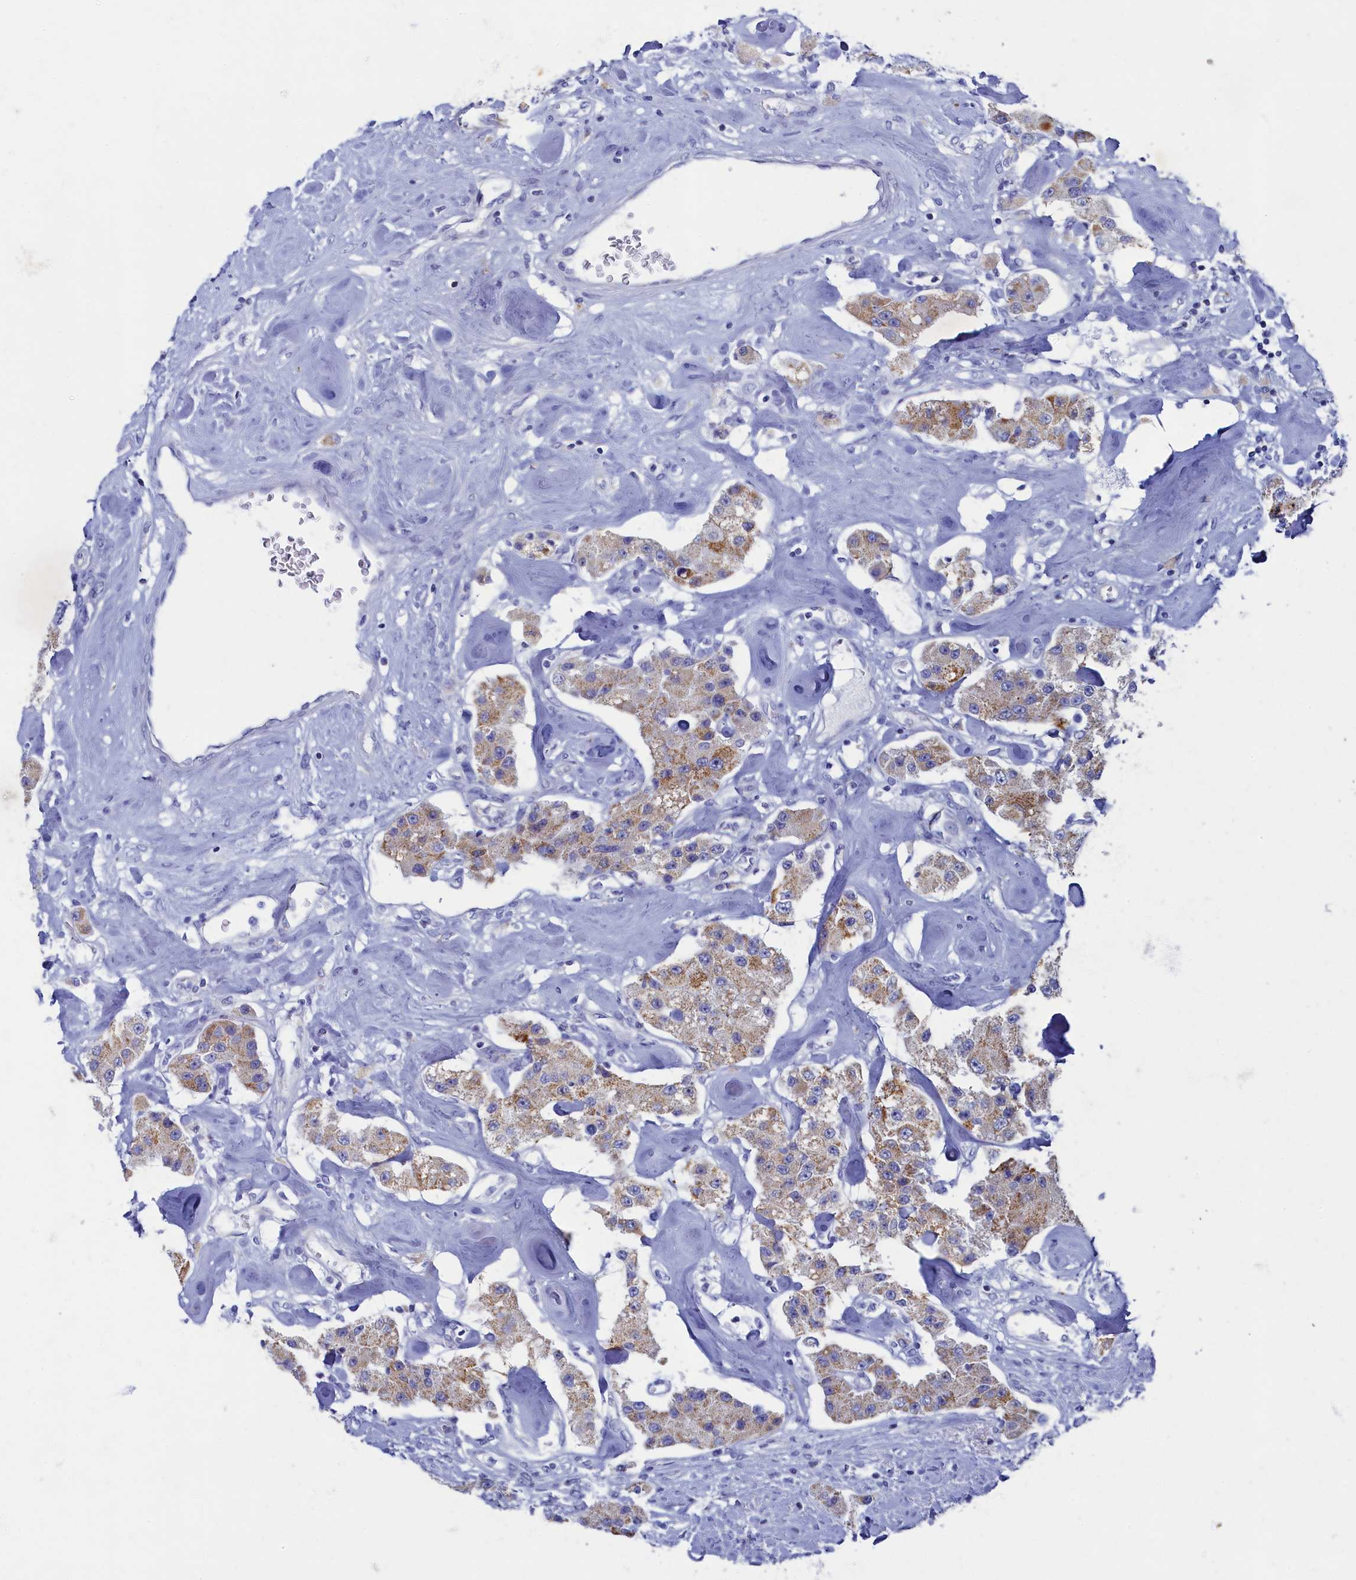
{"staining": {"intensity": "moderate", "quantity": "25%-75%", "location": "cytoplasmic/membranous"}, "tissue": "carcinoid", "cell_type": "Tumor cells", "image_type": "cancer", "snomed": [{"axis": "morphology", "description": "Carcinoid, malignant, NOS"}, {"axis": "topography", "description": "Pancreas"}], "caption": "An immunohistochemistry (IHC) histopathology image of tumor tissue is shown. Protein staining in brown shows moderate cytoplasmic/membranous positivity in carcinoid within tumor cells.", "gene": "OCIAD2", "patient": {"sex": "male", "age": 41}}